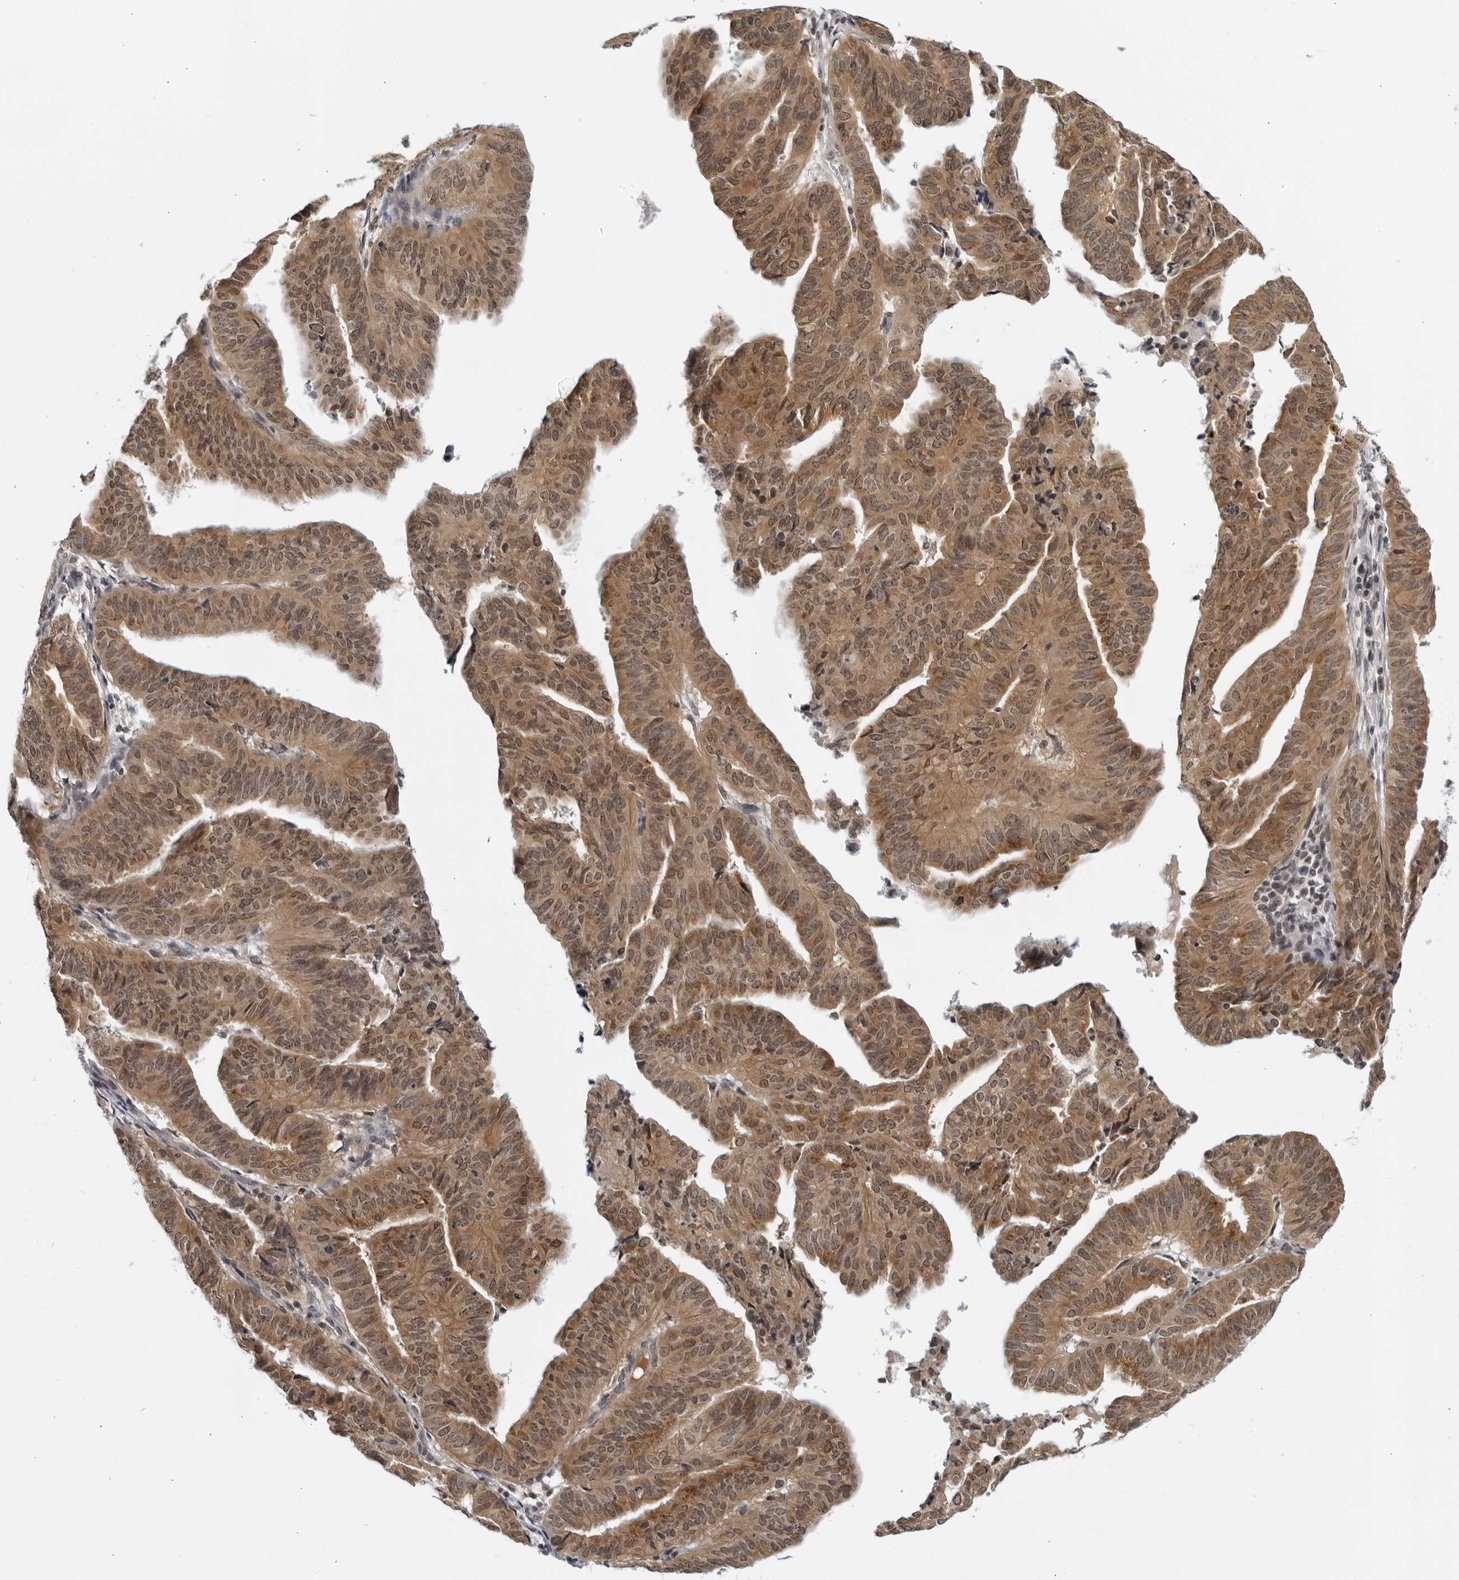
{"staining": {"intensity": "moderate", "quantity": ">75%", "location": "cytoplasmic/membranous,nuclear"}, "tissue": "endometrial cancer", "cell_type": "Tumor cells", "image_type": "cancer", "snomed": [{"axis": "morphology", "description": "Adenocarcinoma, NOS"}, {"axis": "topography", "description": "Uterus"}], "caption": "About >75% of tumor cells in human endometrial adenocarcinoma display moderate cytoplasmic/membranous and nuclear protein staining as visualized by brown immunohistochemical staining.", "gene": "CC2D1B", "patient": {"sex": "female", "age": 77}}